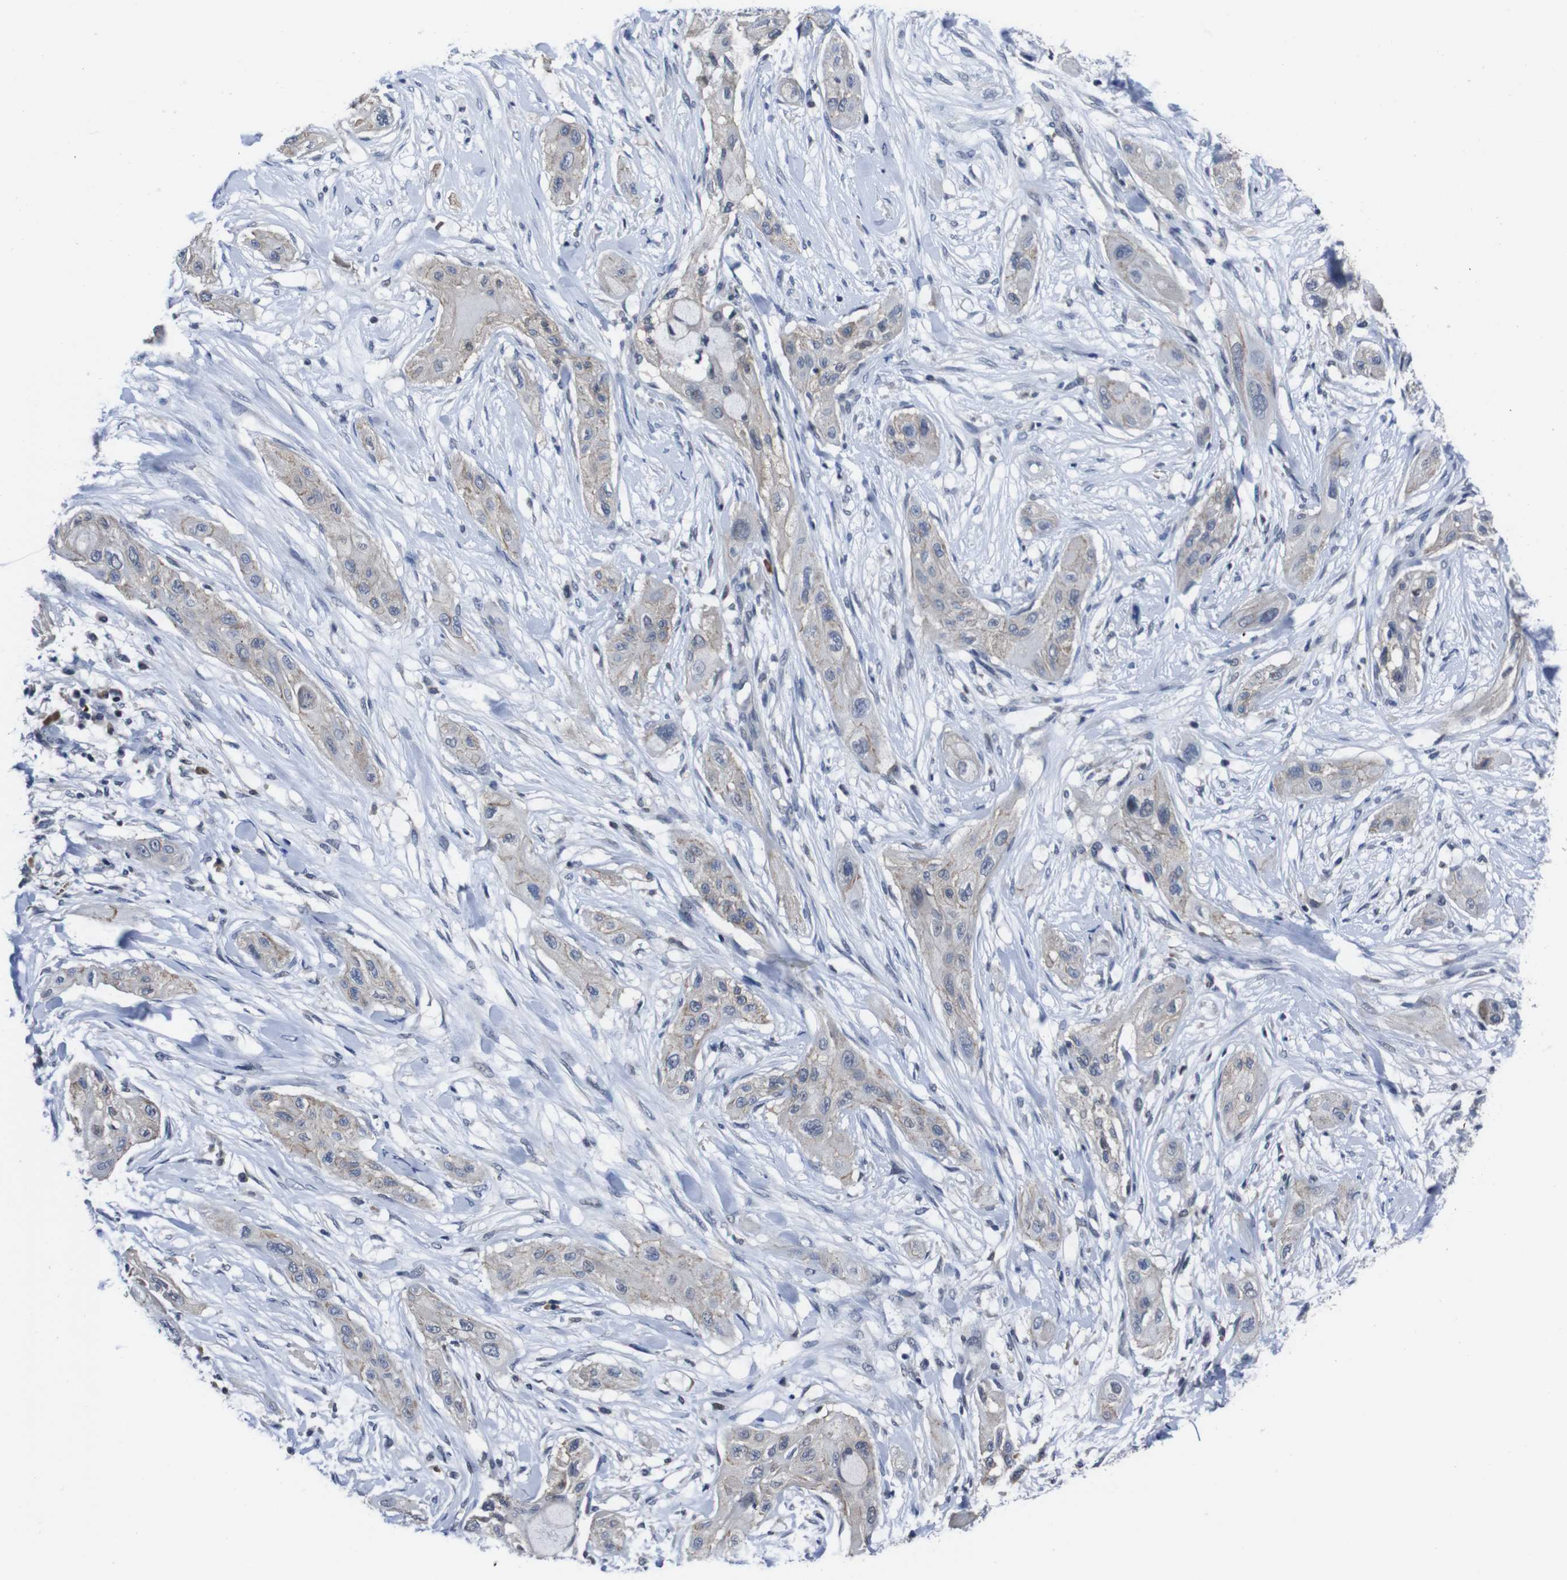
{"staining": {"intensity": "weak", "quantity": "<25%", "location": "cytoplasmic/membranous"}, "tissue": "lung cancer", "cell_type": "Tumor cells", "image_type": "cancer", "snomed": [{"axis": "morphology", "description": "Squamous cell carcinoma, NOS"}, {"axis": "topography", "description": "Lung"}], "caption": "This is an immunohistochemistry (IHC) histopathology image of human squamous cell carcinoma (lung). There is no staining in tumor cells.", "gene": "SEMA4B", "patient": {"sex": "female", "age": 47}}